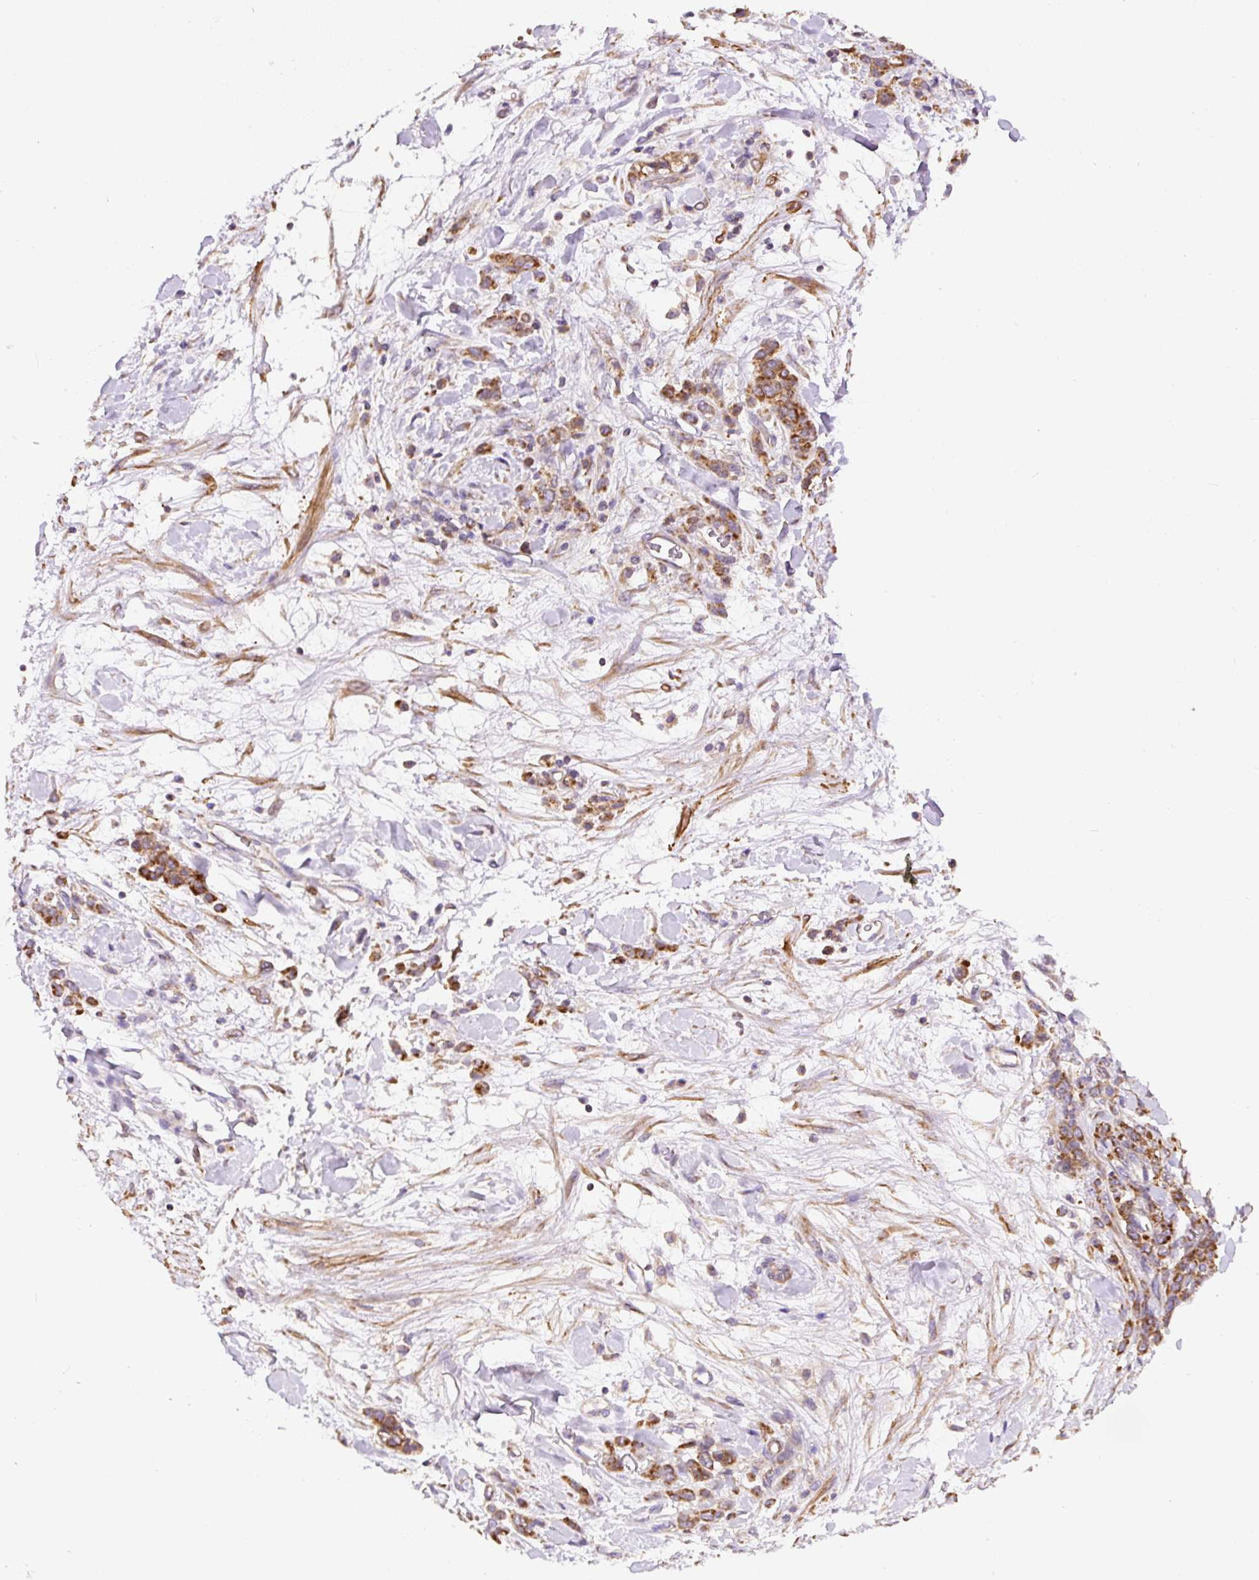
{"staining": {"intensity": "strong", "quantity": ">75%", "location": "cytoplasmic/membranous"}, "tissue": "stomach cancer", "cell_type": "Tumor cells", "image_type": "cancer", "snomed": [{"axis": "morphology", "description": "Normal tissue, NOS"}, {"axis": "morphology", "description": "Adenocarcinoma, NOS"}, {"axis": "topography", "description": "Stomach"}], "caption": "Strong cytoplasmic/membranous staining is present in about >75% of tumor cells in stomach cancer.", "gene": "NDUFAF2", "patient": {"sex": "male", "age": 82}}